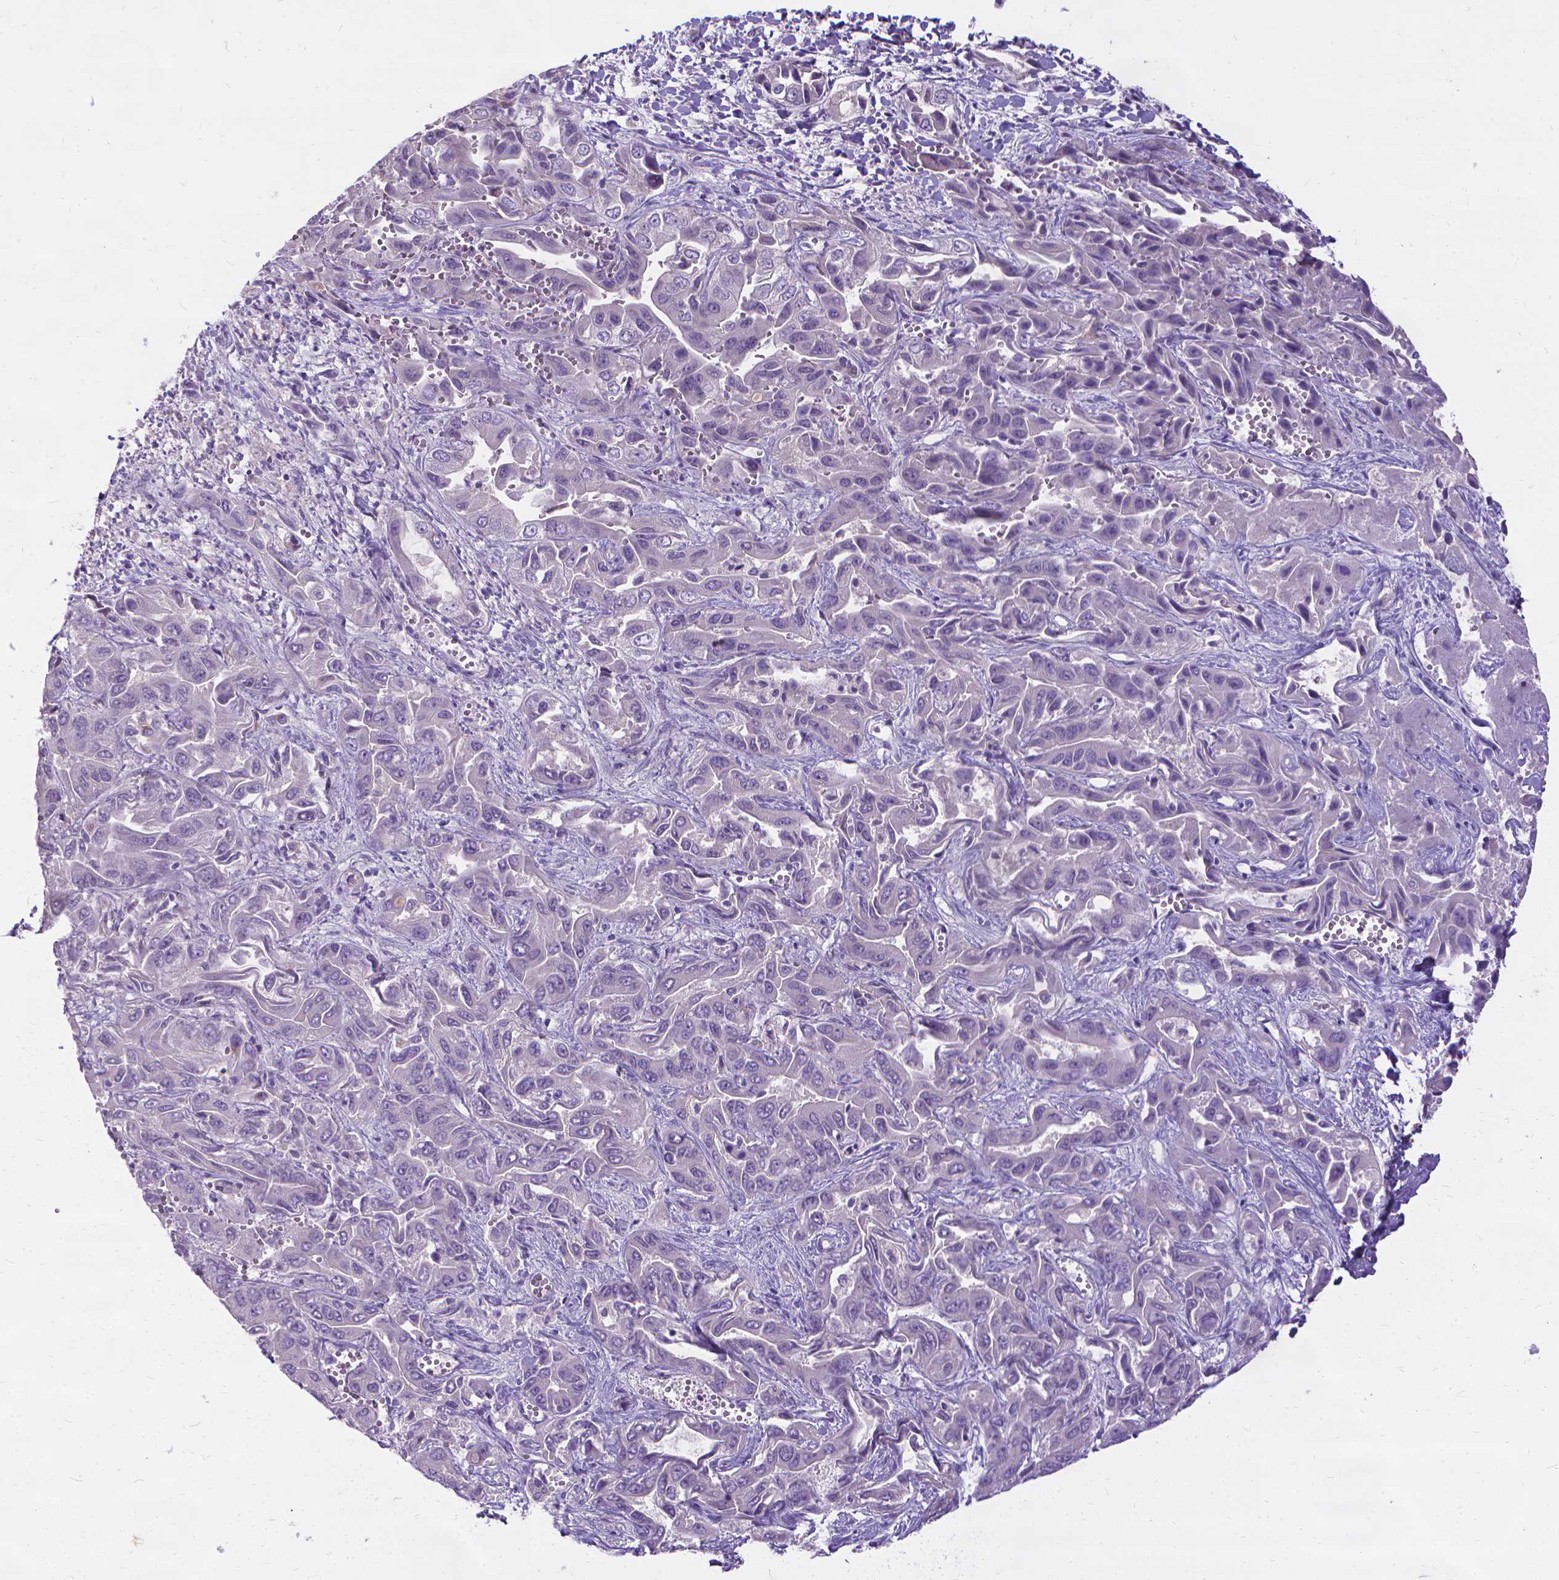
{"staining": {"intensity": "negative", "quantity": "none", "location": "none"}, "tissue": "liver cancer", "cell_type": "Tumor cells", "image_type": "cancer", "snomed": [{"axis": "morphology", "description": "Cholangiocarcinoma"}, {"axis": "topography", "description": "Liver"}], "caption": "This micrograph is of cholangiocarcinoma (liver) stained with immunohistochemistry to label a protein in brown with the nuclei are counter-stained blue. There is no positivity in tumor cells.", "gene": "CFAP299", "patient": {"sex": "female", "age": 52}}